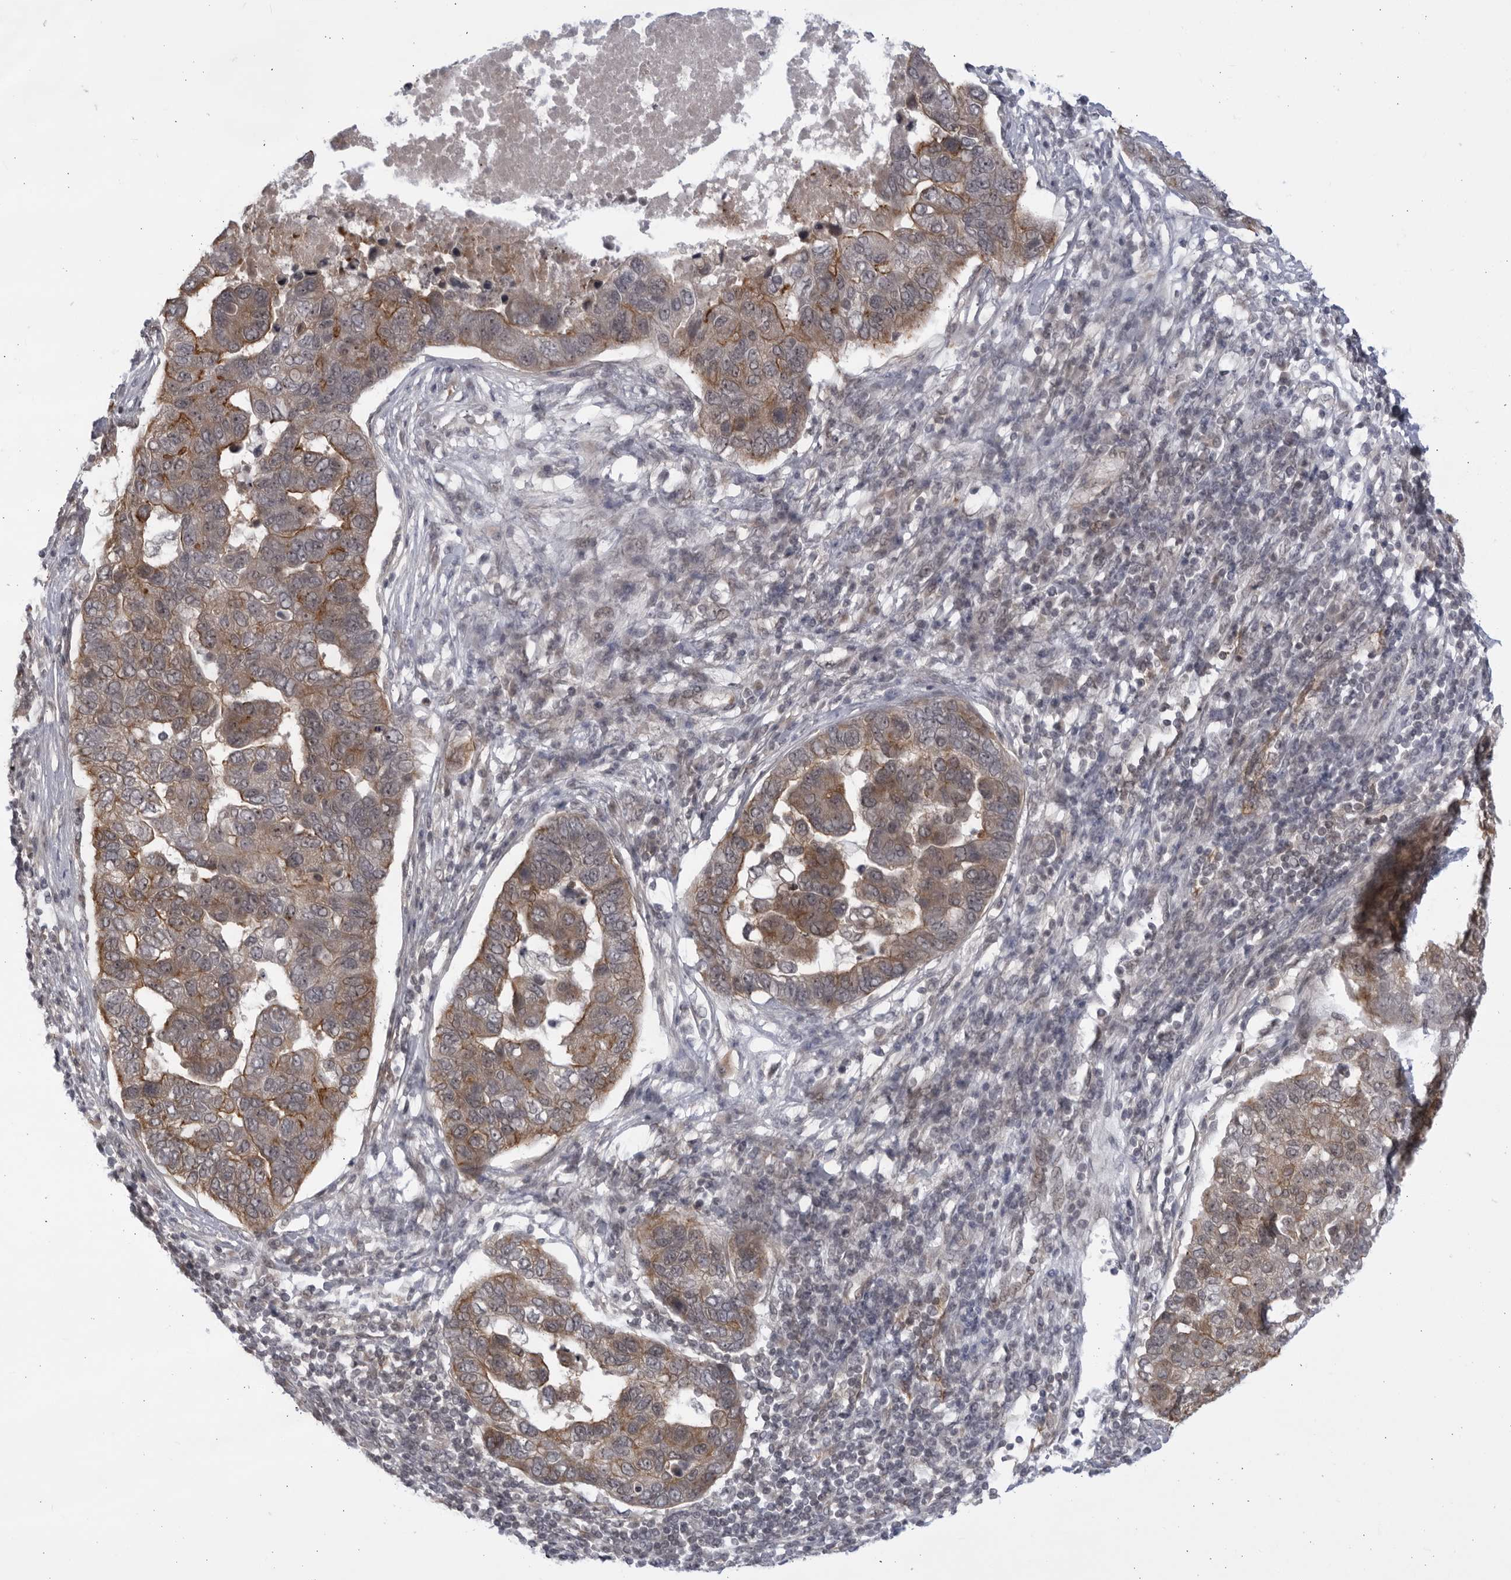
{"staining": {"intensity": "moderate", "quantity": "25%-75%", "location": "cytoplasmic/membranous"}, "tissue": "pancreatic cancer", "cell_type": "Tumor cells", "image_type": "cancer", "snomed": [{"axis": "morphology", "description": "Adenocarcinoma, NOS"}, {"axis": "topography", "description": "Pancreas"}], "caption": "This is an image of immunohistochemistry (IHC) staining of pancreatic adenocarcinoma, which shows moderate positivity in the cytoplasmic/membranous of tumor cells.", "gene": "ITGB3BP", "patient": {"sex": "female", "age": 61}}